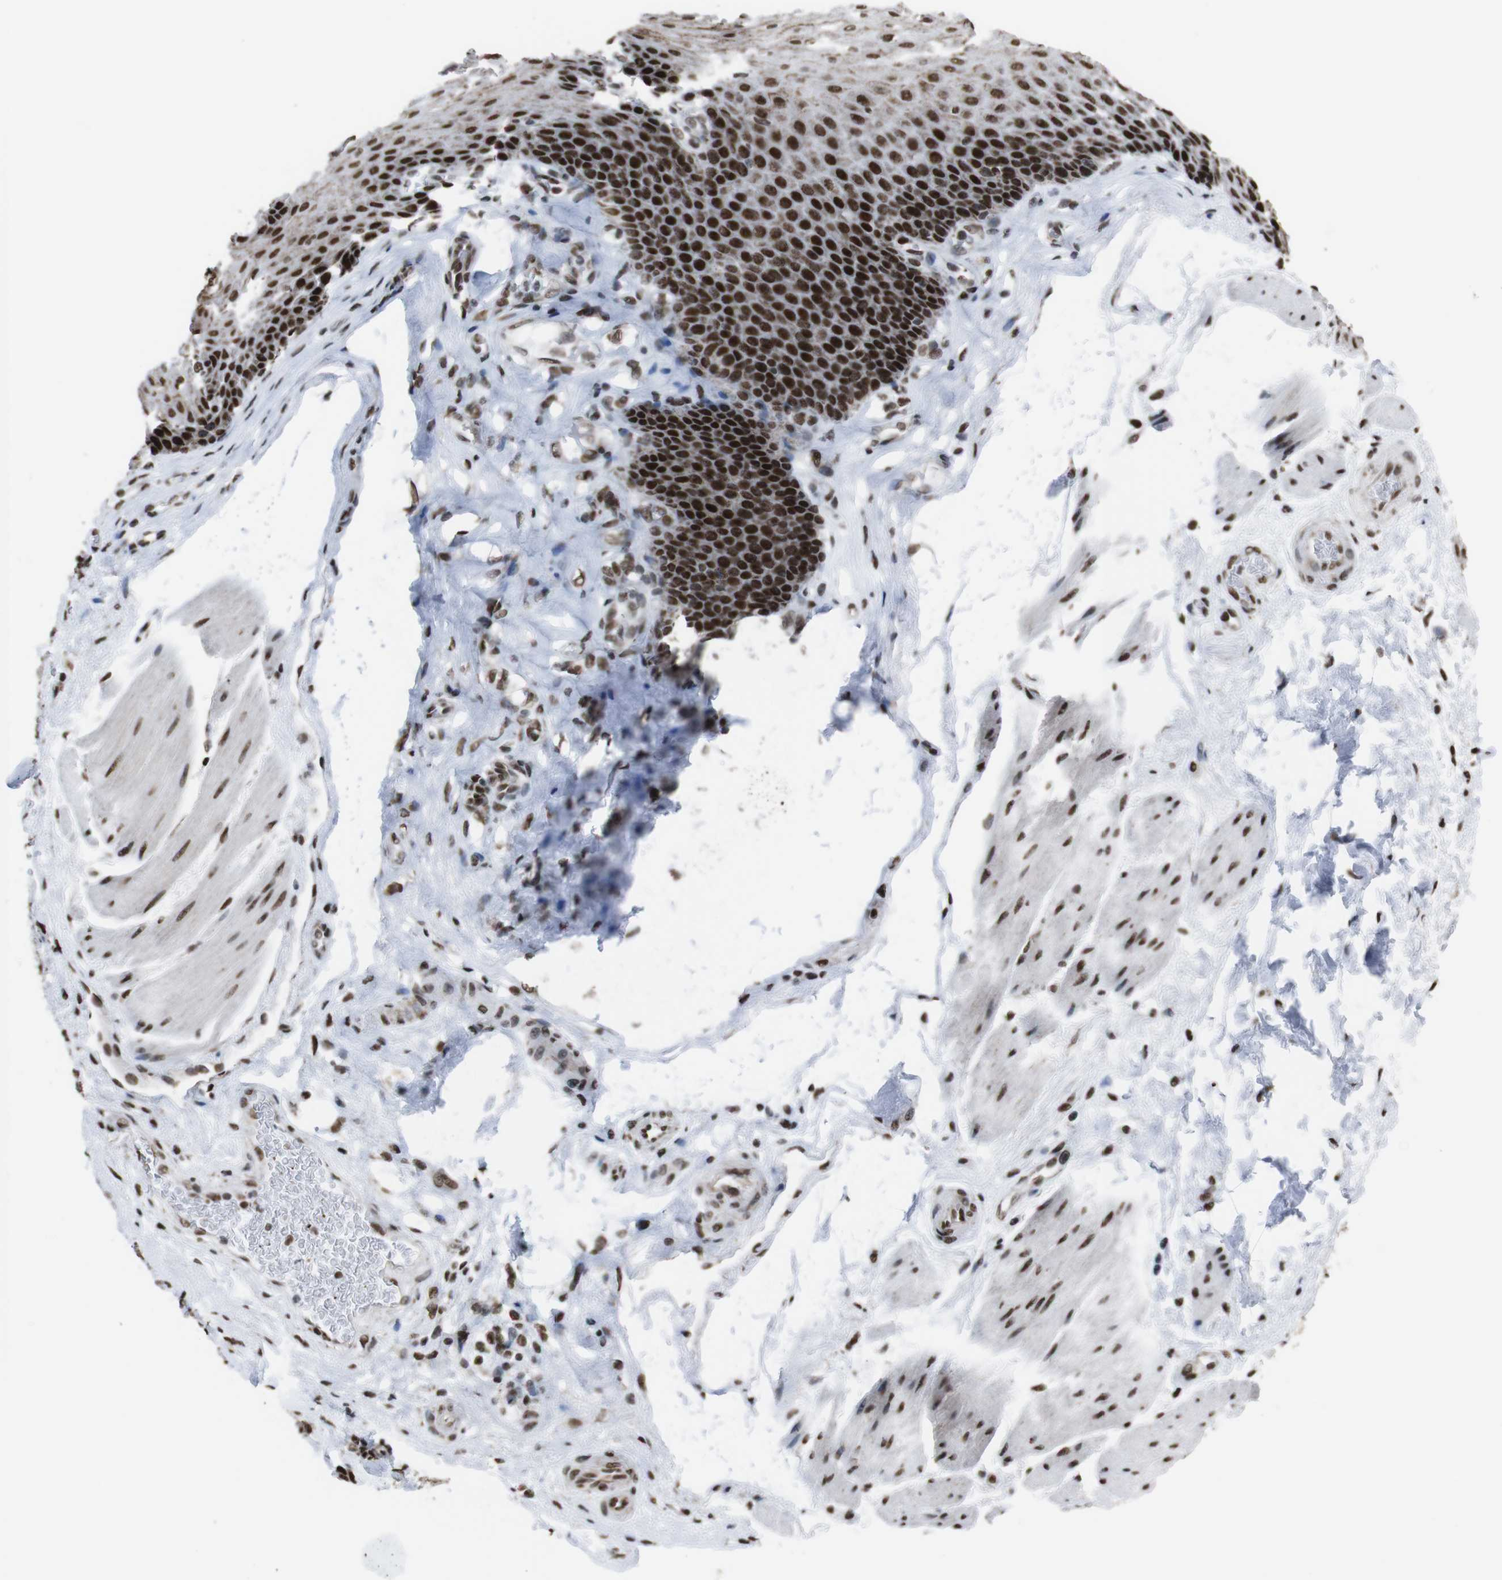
{"staining": {"intensity": "strong", "quantity": ">75%", "location": "nuclear"}, "tissue": "esophagus", "cell_type": "Squamous epithelial cells", "image_type": "normal", "snomed": [{"axis": "morphology", "description": "Normal tissue, NOS"}, {"axis": "topography", "description": "Esophagus"}], "caption": "Immunohistochemical staining of normal esophagus reveals >75% levels of strong nuclear protein expression in approximately >75% of squamous epithelial cells.", "gene": "ROMO1", "patient": {"sex": "female", "age": 72}}